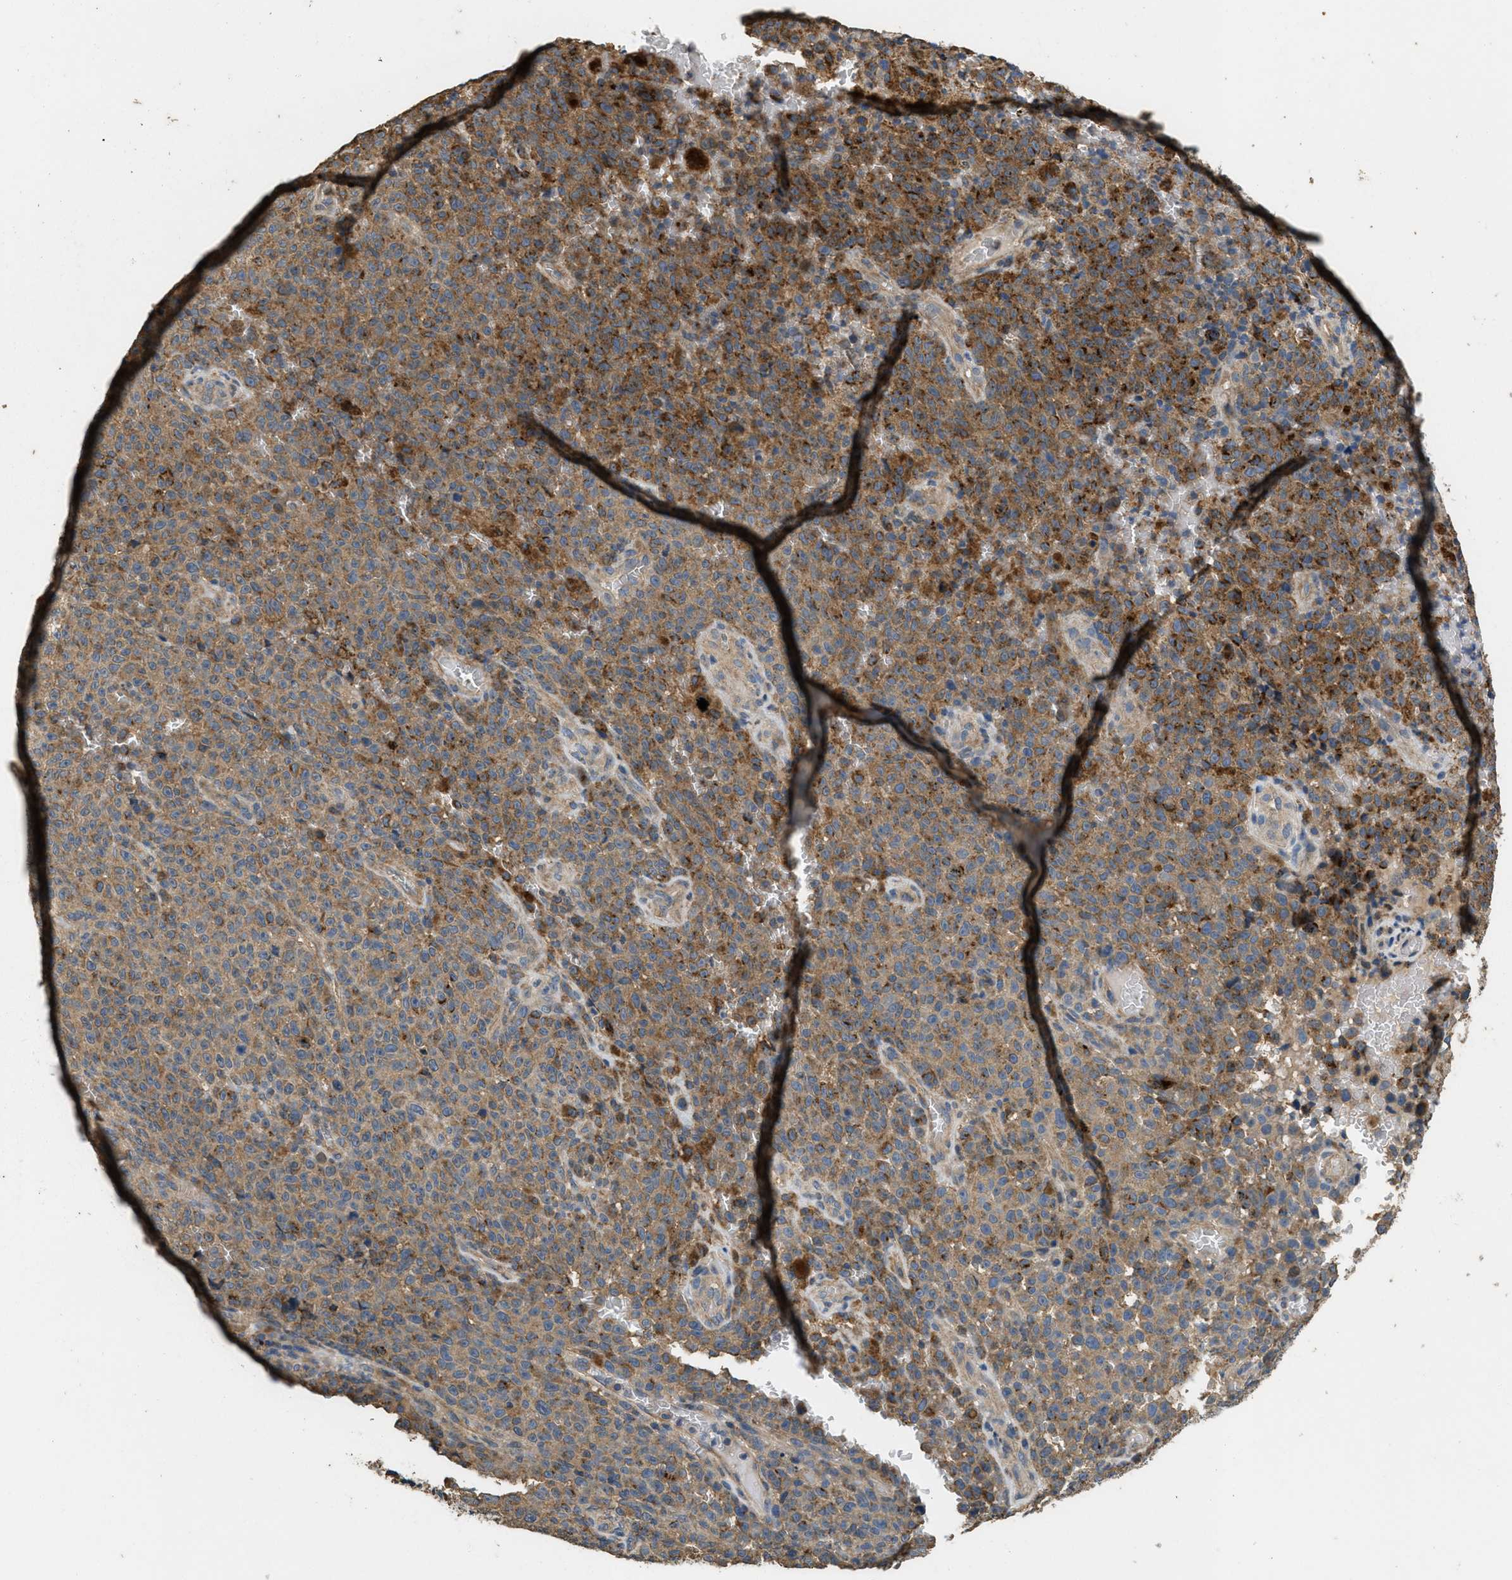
{"staining": {"intensity": "moderate", "quantity": ">75%", "location": "cytoplasmic/membranous"}, "tissue": "melanoma", "cell_type": "Tumor cells", "image_type": "cancer", "snomed": [{"axis": "morphology", "description": "Malignant melanoma, NOS"}, {"axis": "topography", "description": "Skin"}], "caption": "Tumor cells reveal moderate cytoplasmic/membranous positivity in approximately >75% of cells in malignant melanoma.", "gene": "THBS2", "patient": {"sex": "female", "age": 82}}